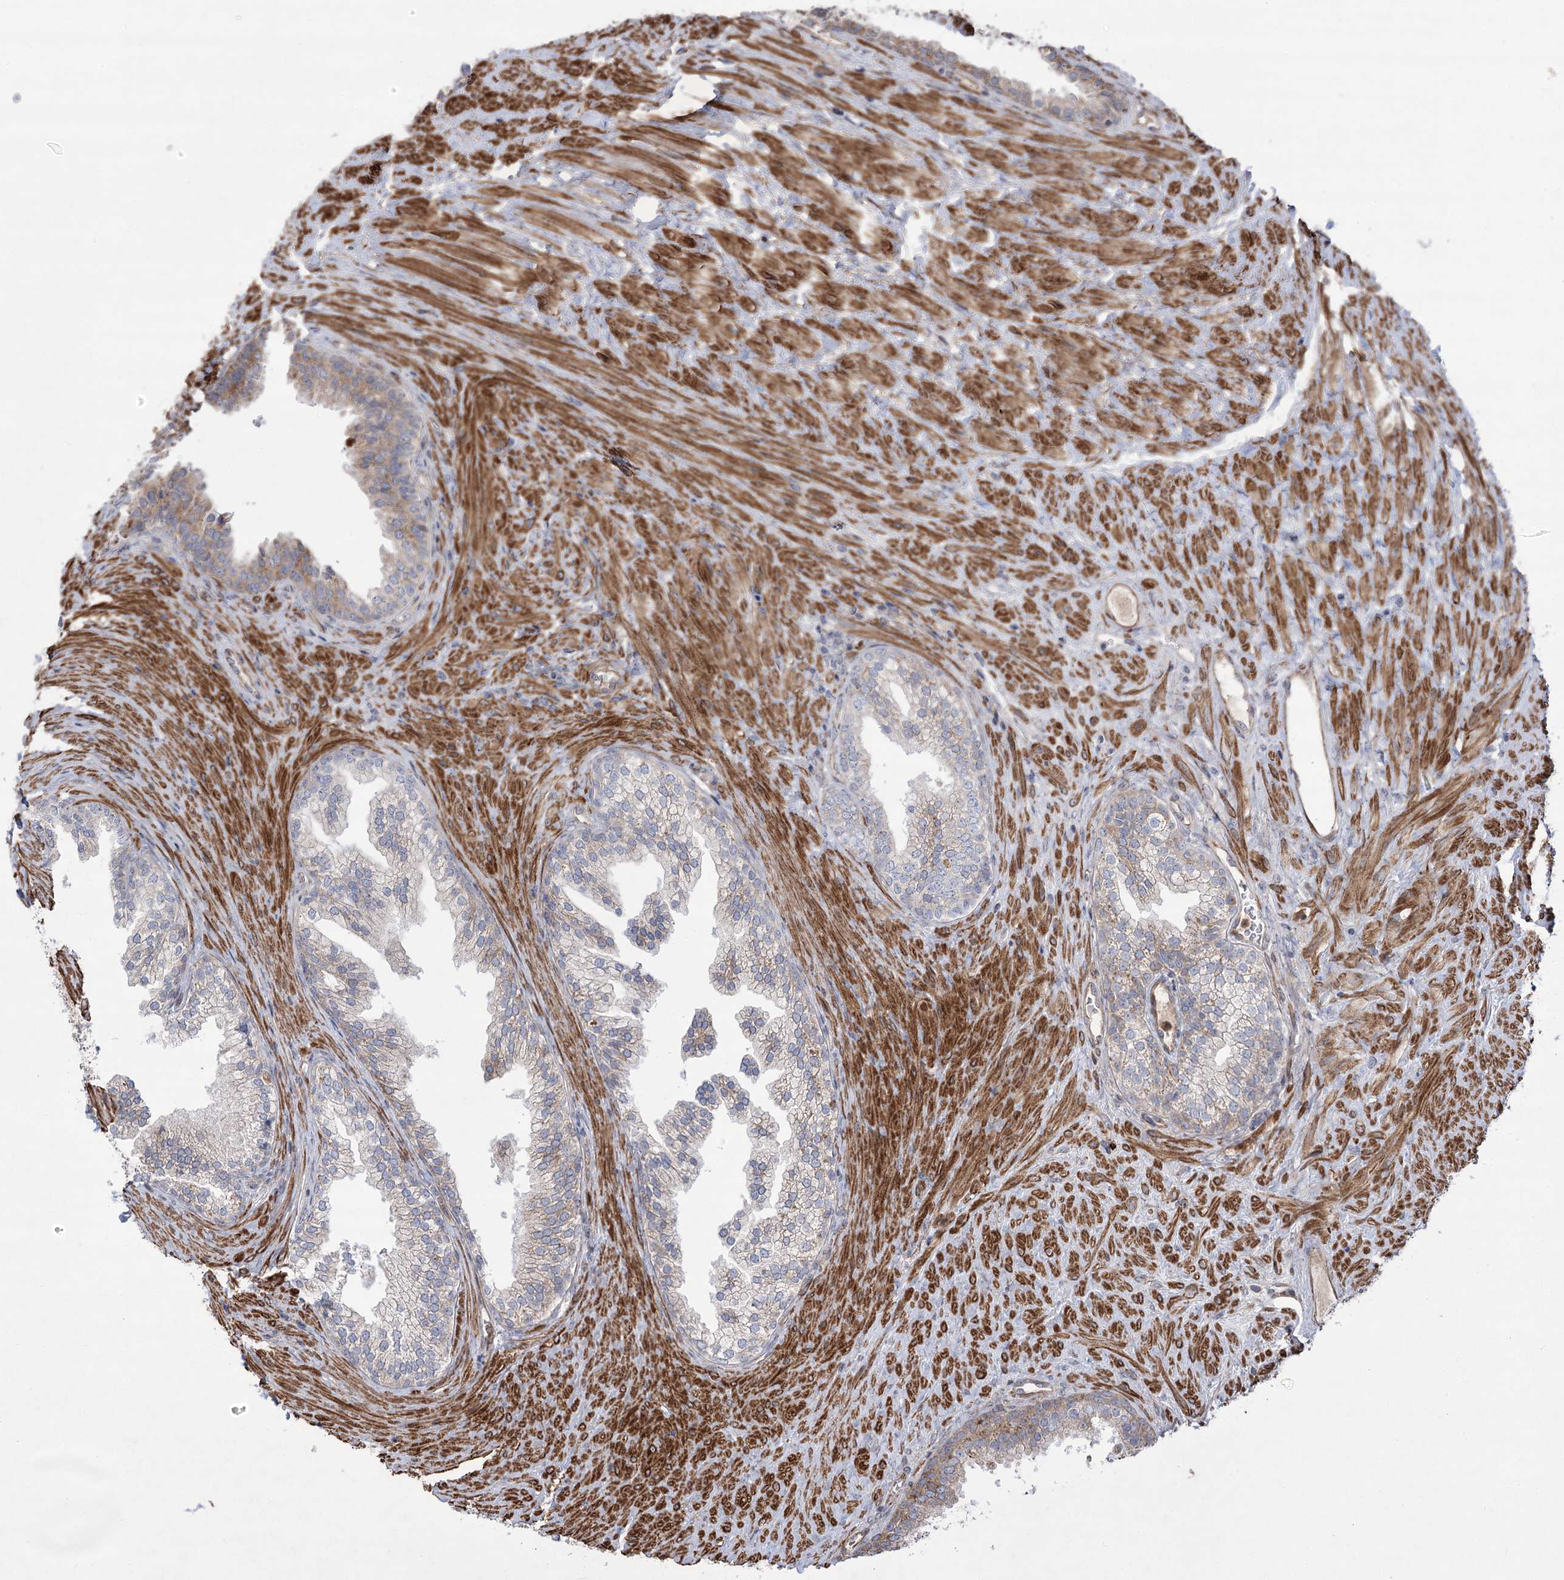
{"staining": {"intensity": "weak", "quantity": "25%-75%", "location": "cytoplasmic/membranous"}, "tissue": "prostate", "cell_type": "Glandular cells", "image_type": "normal", "snomed": [{"axis": "morphology", "description": "Normal tissue, NOS"}, {"axis": "topography", "description": "Prostate"}], "caption": "A histopathology image of prostate stained for a protein displays weak cytoplasmic/membranous brown staining in glandular cells.", "gene": "RNF24", "patient": {"sex": "male", "age": 76}}